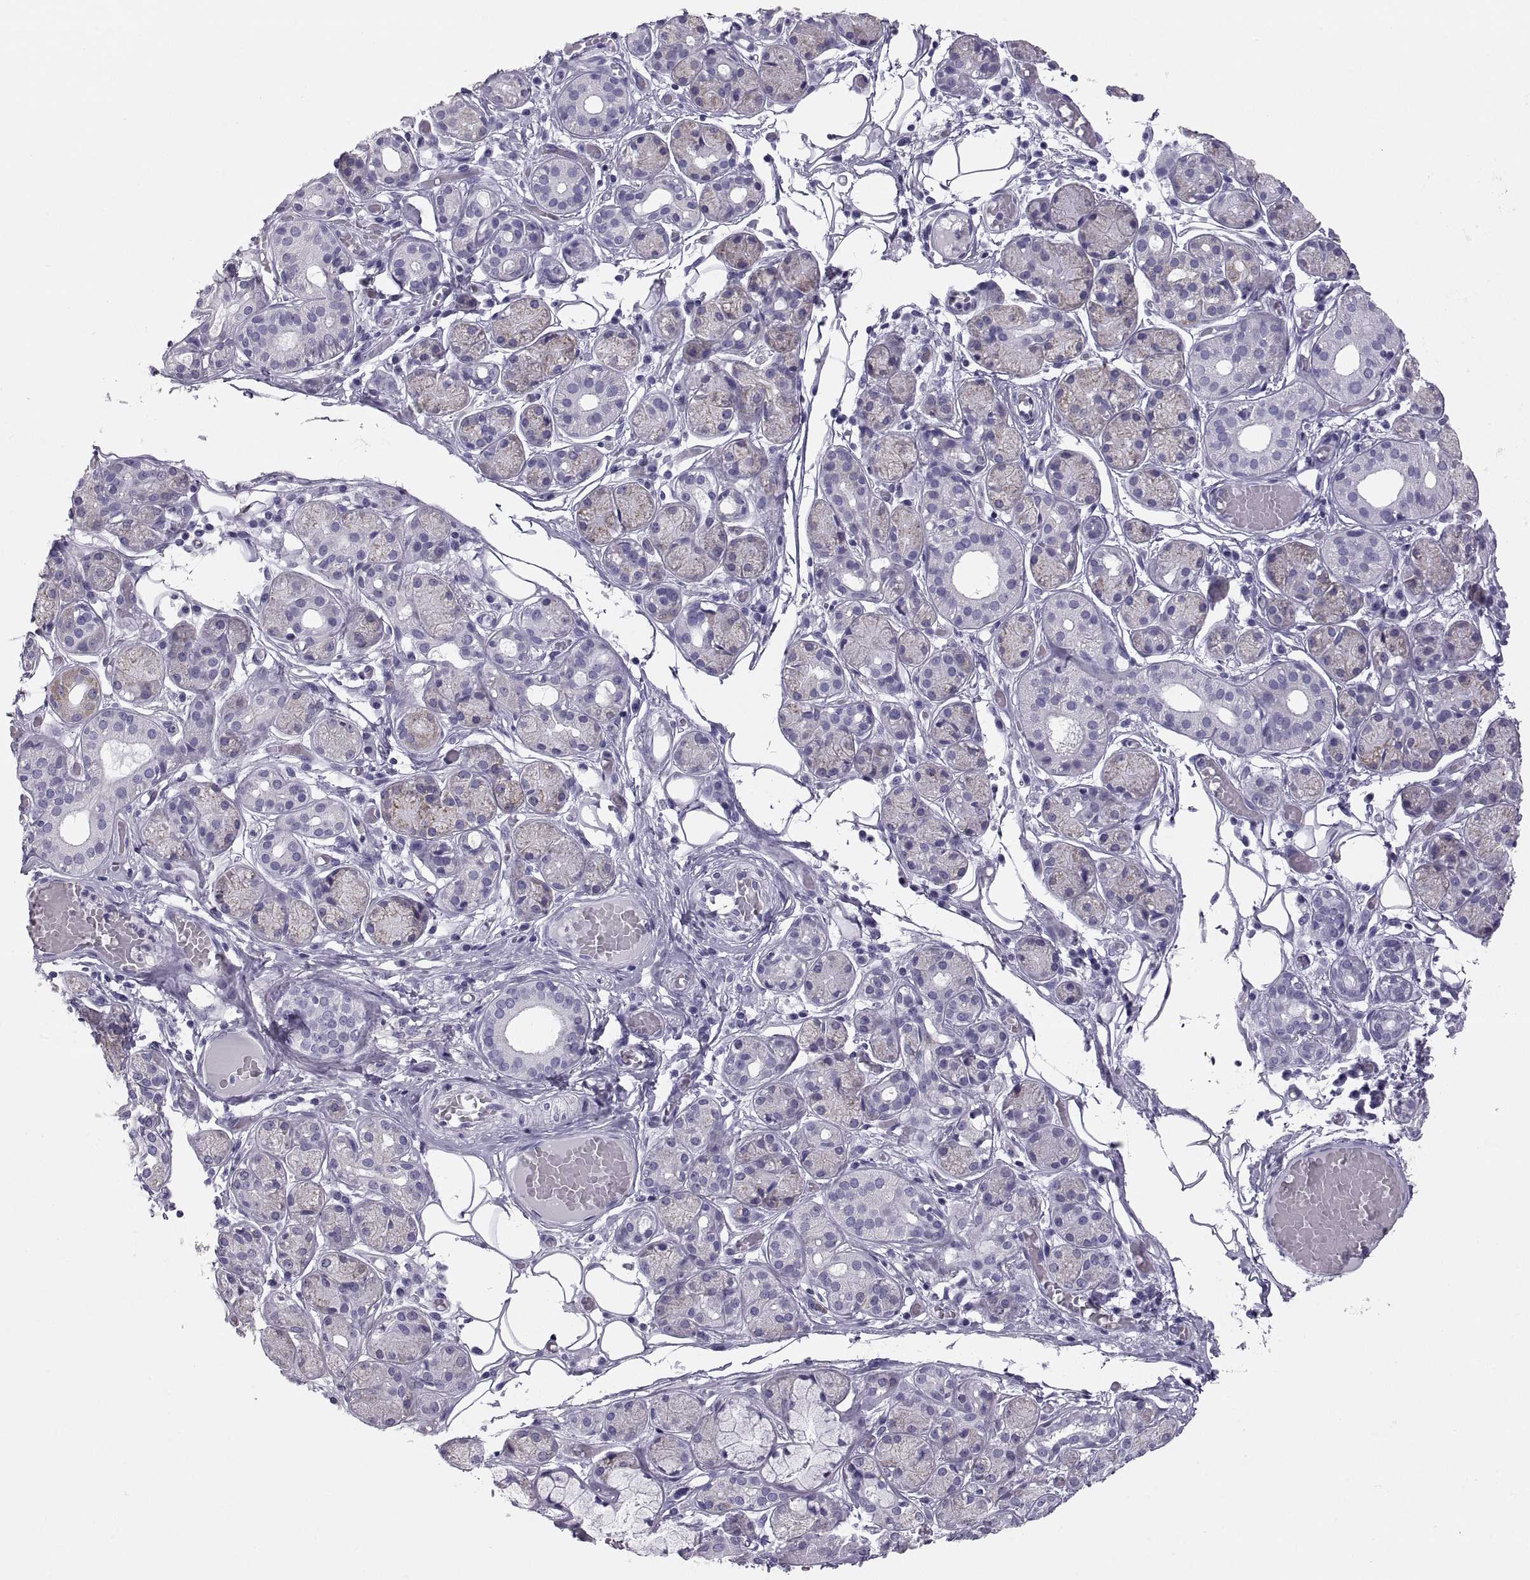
{"staining": {"intensity": "weak", "quantity": "<25%", "location": "cytoplasmic/membranous"}, "tissue": "salivary gland", "cell_type": "Glandular cells", "image_type": "normal", "snomed": [{"axis": "morphology", "description": "Normal tissue, NOS"}, {"axis": "topography", "description": "Salivary gland"}, {"axis": "topography", "description": "Peripheral nerve tissue"}], "caption": "Protein analysis of normal salivary gland reveals no significant positivity in glandular cells.", "gene": "PAX2", "patient": {"sex": "male", "age": 71}}